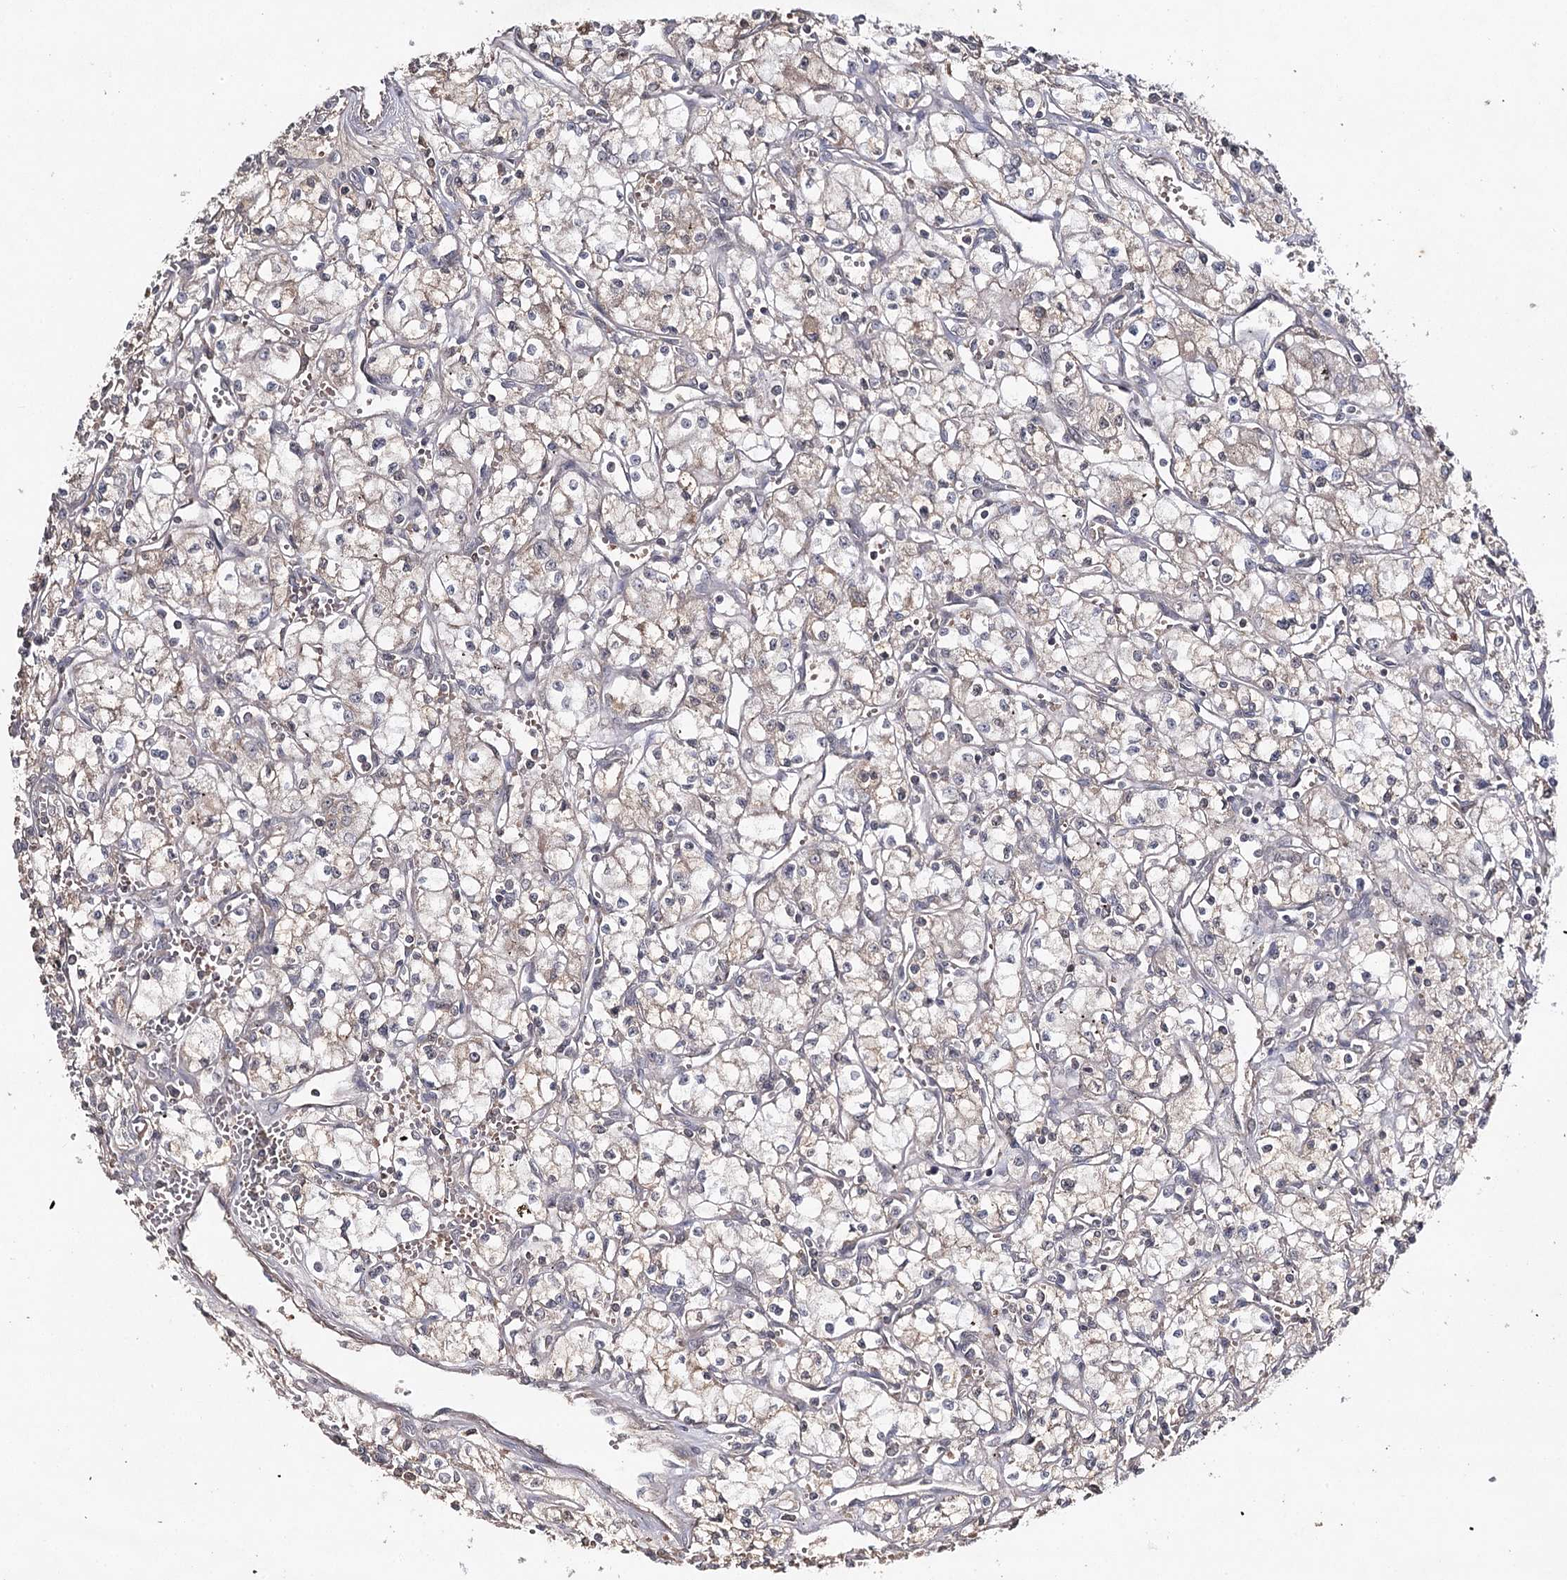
{"staining": {"intensity": "weak", "quantity": "<25%", "location": "cytoplasmic/membranous"}, "tissue": "renal cancer", "cell_type": "Tumor cells", "image_type": "cancer", "snomed": [{"axis": "morphology", "description": "Adenocarcinoma, NOS"}, {"axis": "topography", "description": "Kidney"}], "caption": "Image shows no significant protein expression in tumor cells of renal cancer. (Stains: DAB immunohistochemistry (IHC) with hematoxylin counter stain, Microscopy: brightfield microscopy at high magnification).", "gene": "SYNGR3", "patient": {"sex": "male", "age": 59}}